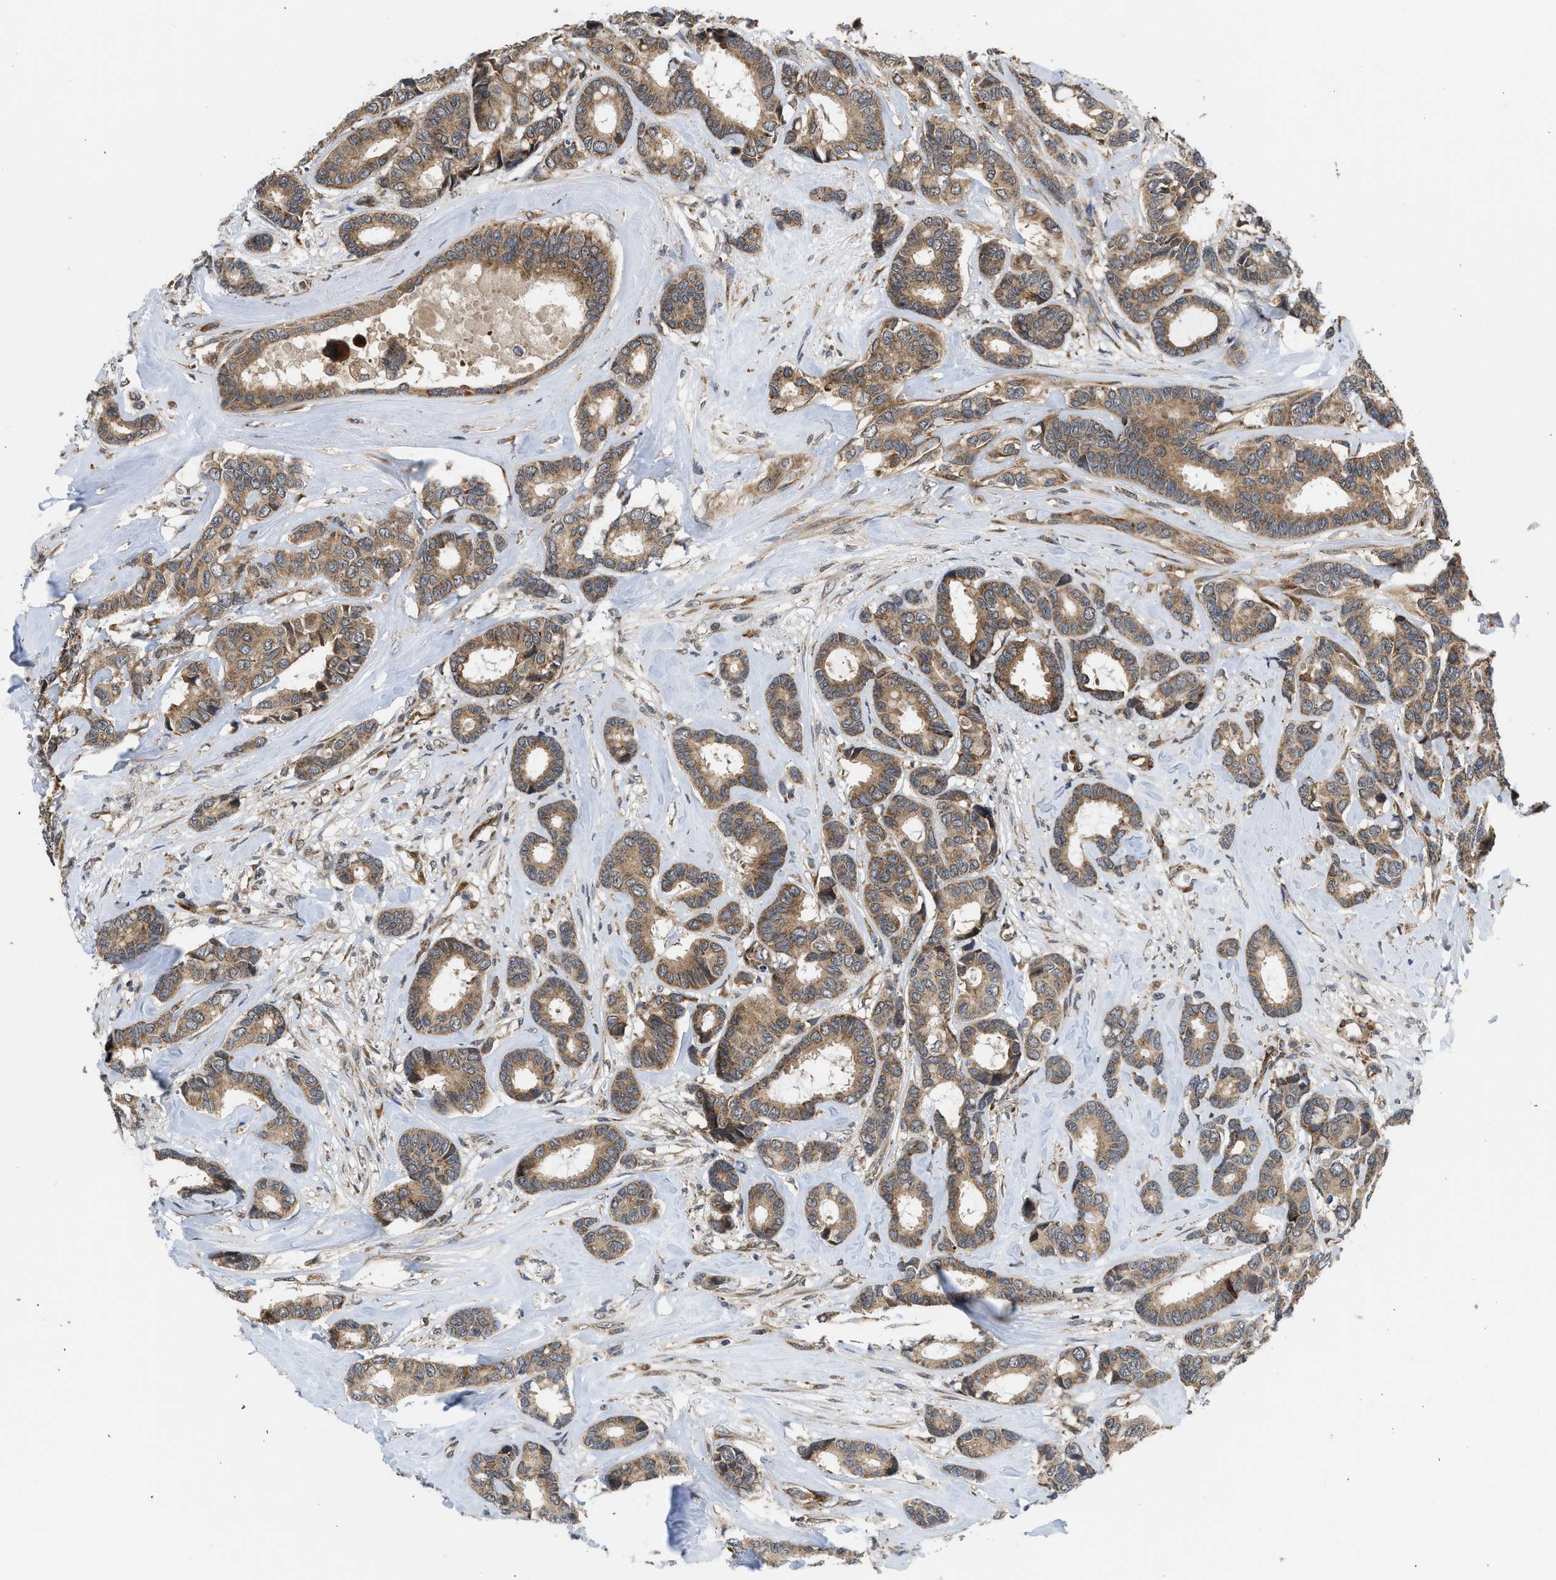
{"staining": {"intensity": "moderate", "quantity": ">75%", "location": "cytoplasmic/membranous"}, "tissue": "breast cancer", "cell_type": "Tumor cells", "image_type": "cancer", "snomed": [{"axis": "morphology", "description": "Duct carcinoma"}, {"axis": "topography", "description": "Breast"}], "caption": "Tumor cells display medium levels of moderate cytoplasmic/membranous expression in about >75% of cells in human breast cancer. (Stains: DAB in brown, nuclei in blue, Microscopy: brightfield microscopy at high magnification).", "gene": "POLG2", "patient": {"sex": "female", "age": 87}}